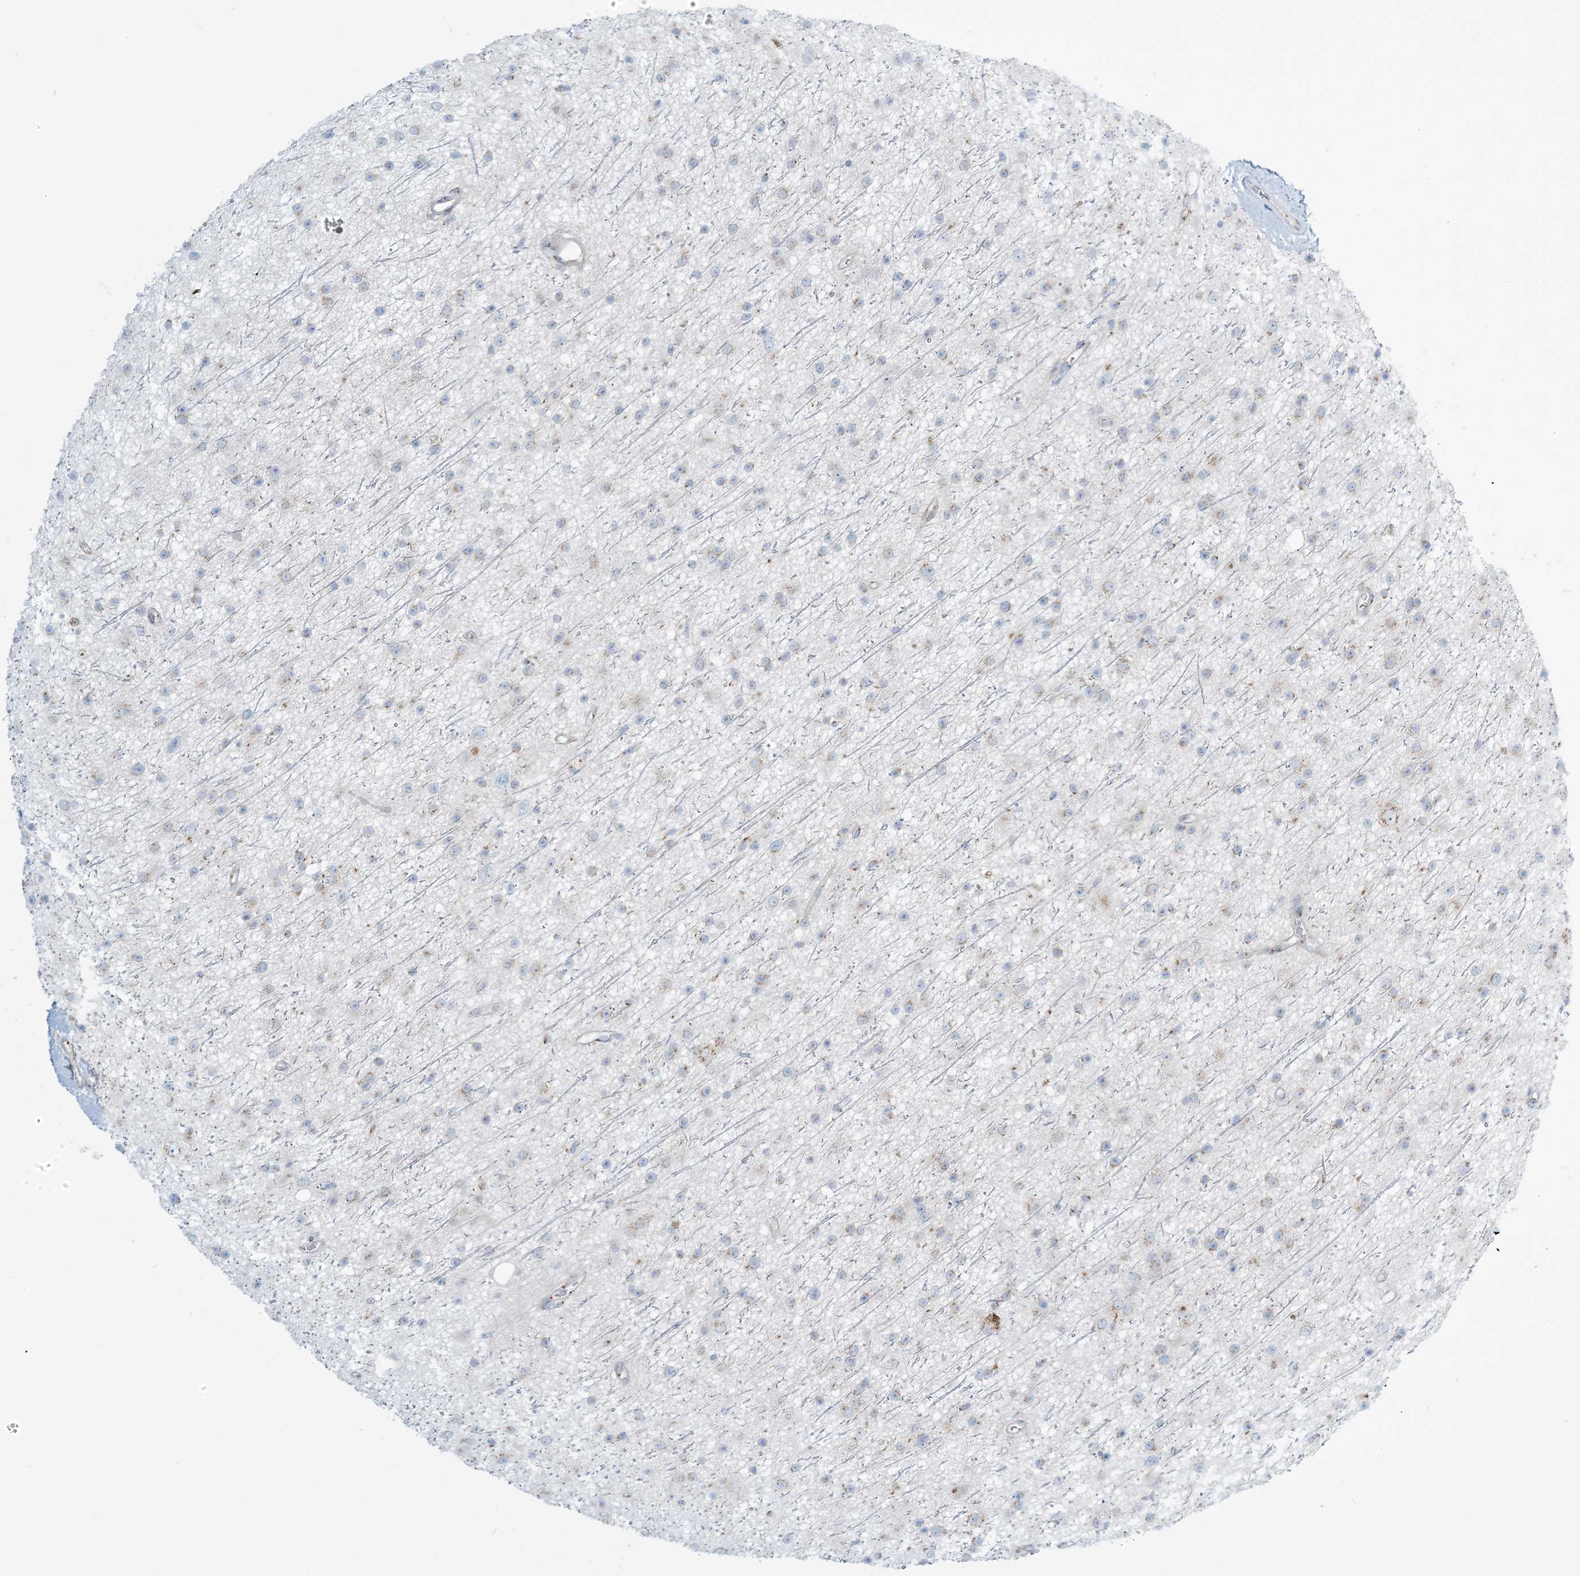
{"staining": {"intensity": "weak", "quantity": "<25%", "location": "cytoplasmic/membranous"}, "tissue": "glioma", "cell_type": "Tumor cells", "image_type": "cancer", "snomed": [{"axis": "morphology", "description": "Glioma, malignant, Low grade"}, {"axis": "topography", "description": "Cerebral cortex"}], "caption": "DAB immunohistochemical staining of malignant glioma (low-grade) shows no significant expression in tumor cells.", "gene": "AFTPH", "patient": {"sex": "female", "age": 39}}